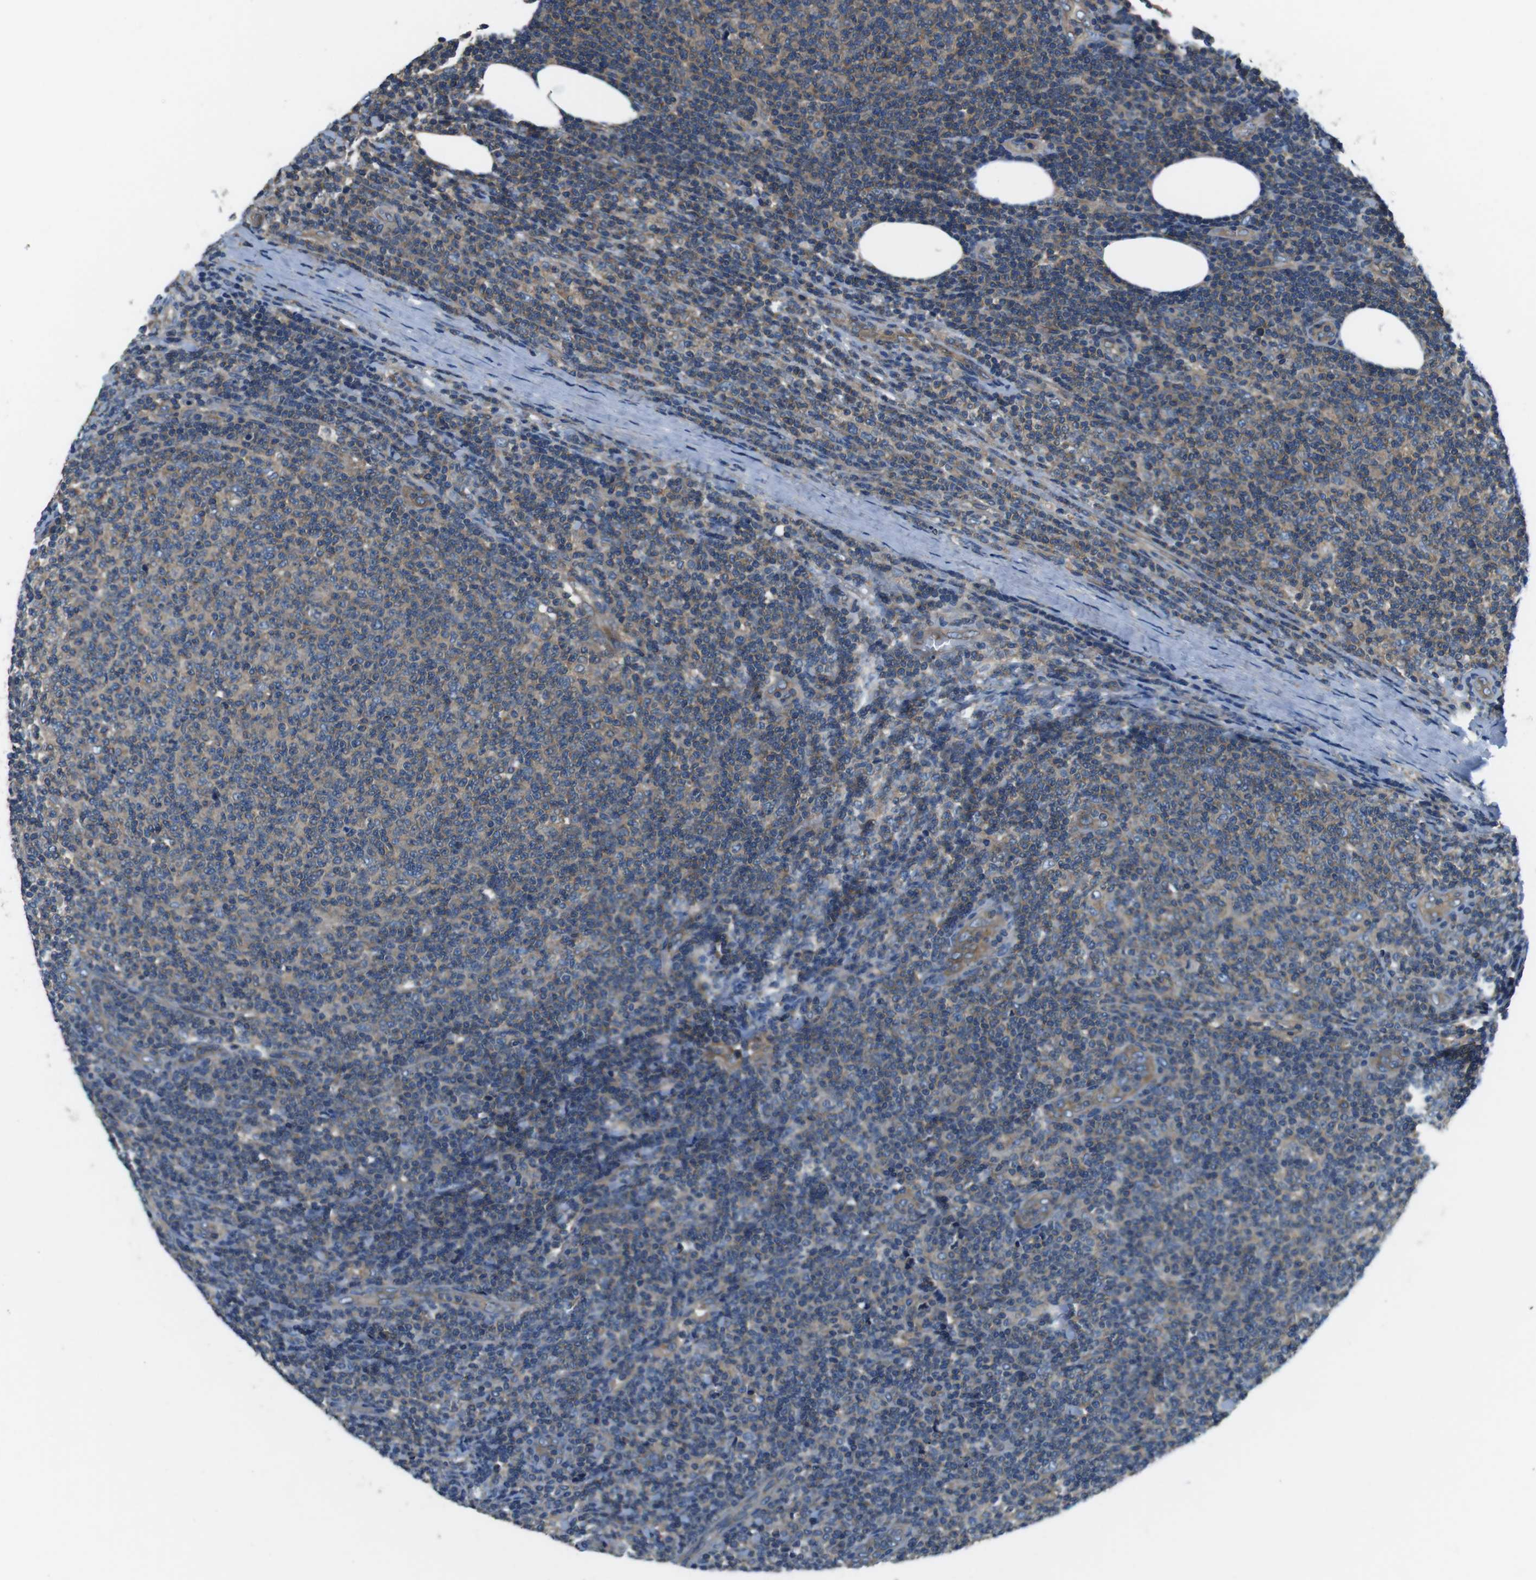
{"staining": {"intensity": "weak", "quantity": ">75%", "location": "cytoplasmic/membranous"}, "tissue": "lymphoma", "cell_type": "Tumor cells", "image_type": "cancer", "snomed": [{"axis": "morphology", "description": "Malignant lymphoma, non-Hodgkin's type, Low grade"}, {"axis": "topography", "description": "Lymph node"}], "caption": "This is a histology image of immunohistochemistry (IHC) staining of lymphoma, which shows weak expression in the cytoplasmic/membranous of tumor cells.", "gene": "DENND4C", "patient": {"sex": "male", "age": 66}}